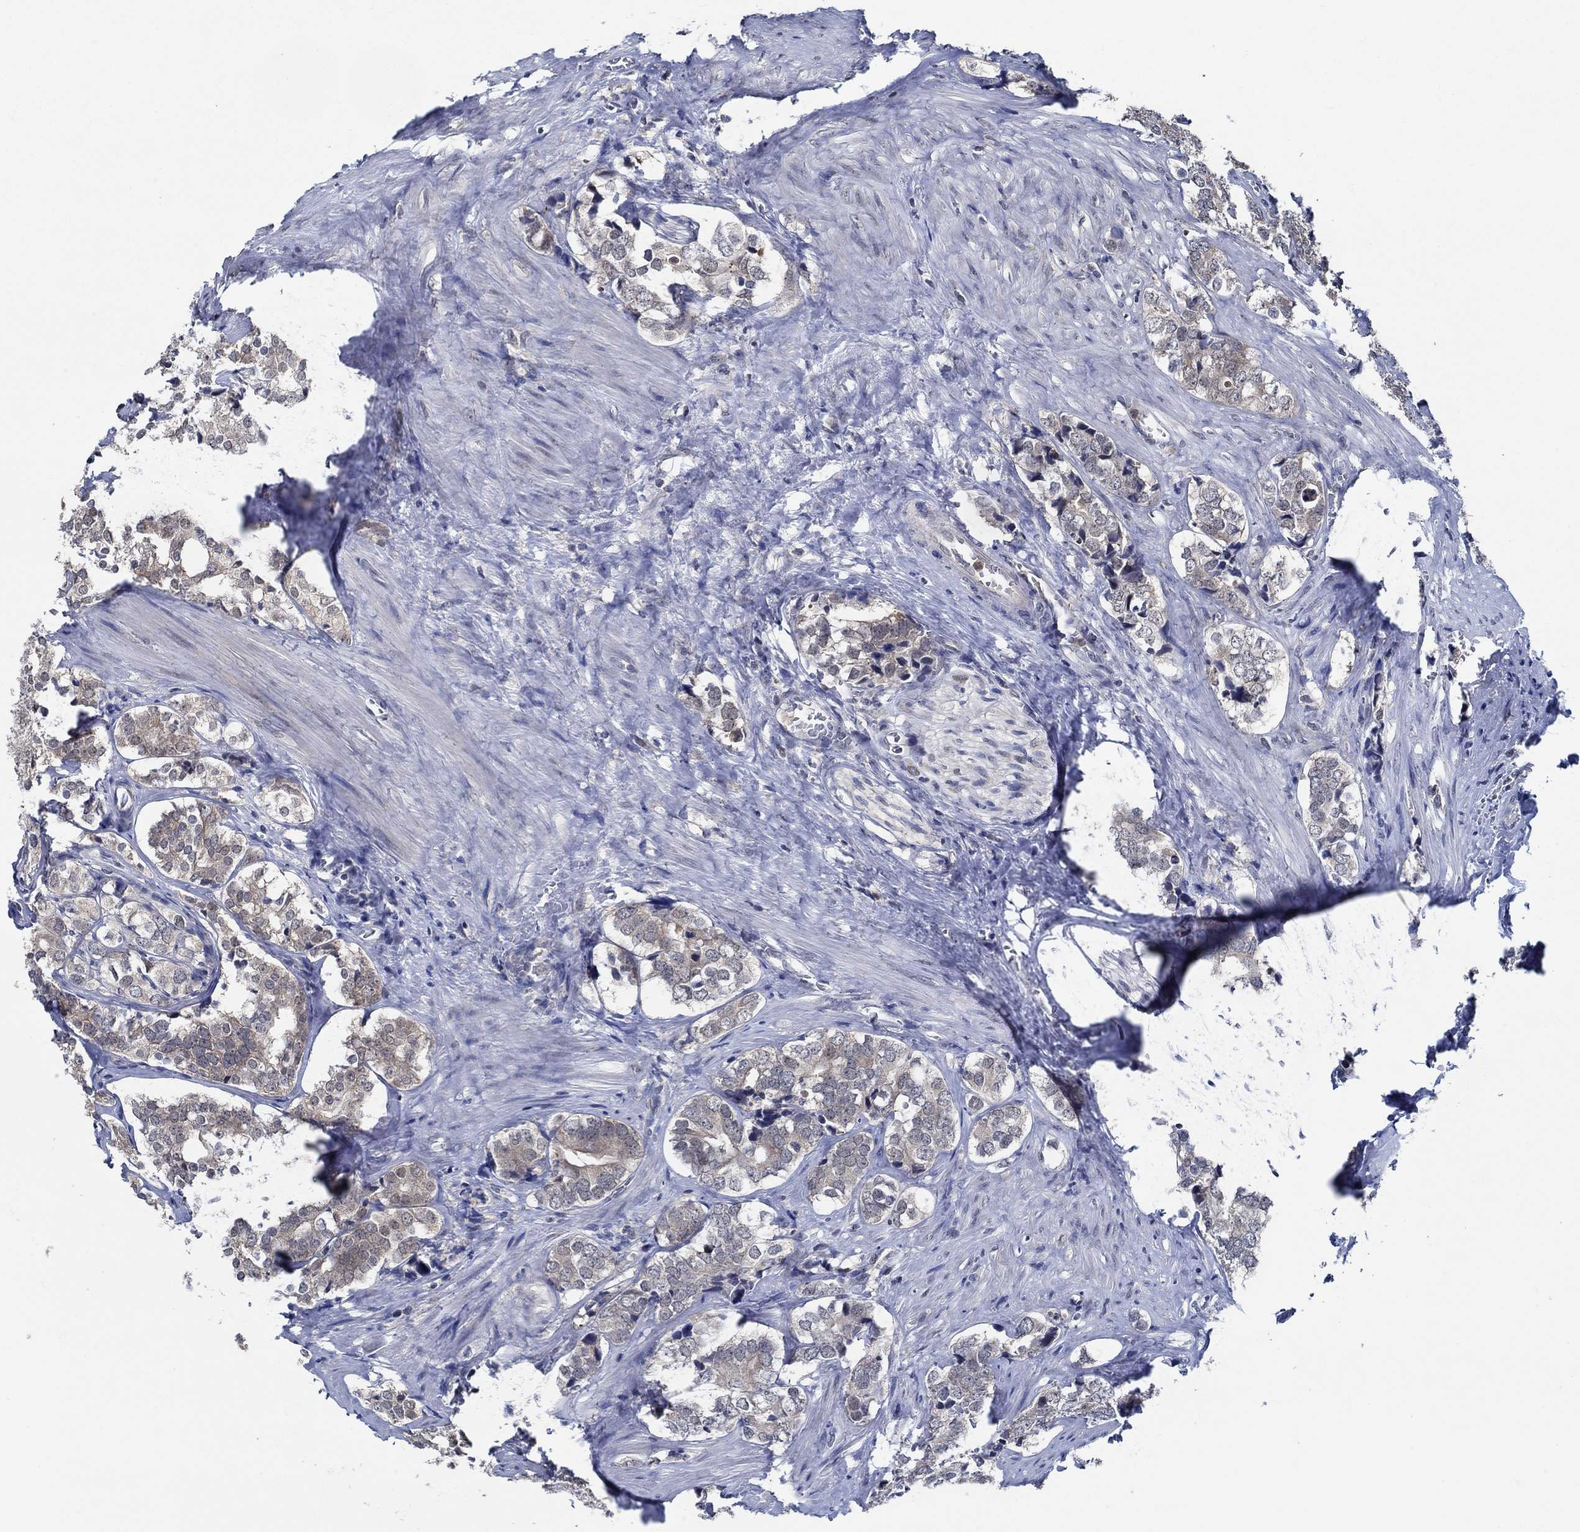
{"staining": {"intensity": "weak", "quantity": "<25%", "location": "cytoplasmic/membranous"}, "tissue": "prostate cancer", "cell_type": "Tumor cells", "image_type": "cancer", "snomed": [{"axis": "morphology", "description": "Adenocarcinoma, NOS"}, {"axis": "topography", "description": "Prostate and seminal vesicle, NOS"}], "caption": "IHC image of neoplastic tissue: prostate cancer (adenocarcinoma) stained with DAB (3,3'-diaminobenzidine) exhibits no significant protein expression in tumor cells.", "gene": "DACT1", "patient": {"sex": "male", "age": 63}}